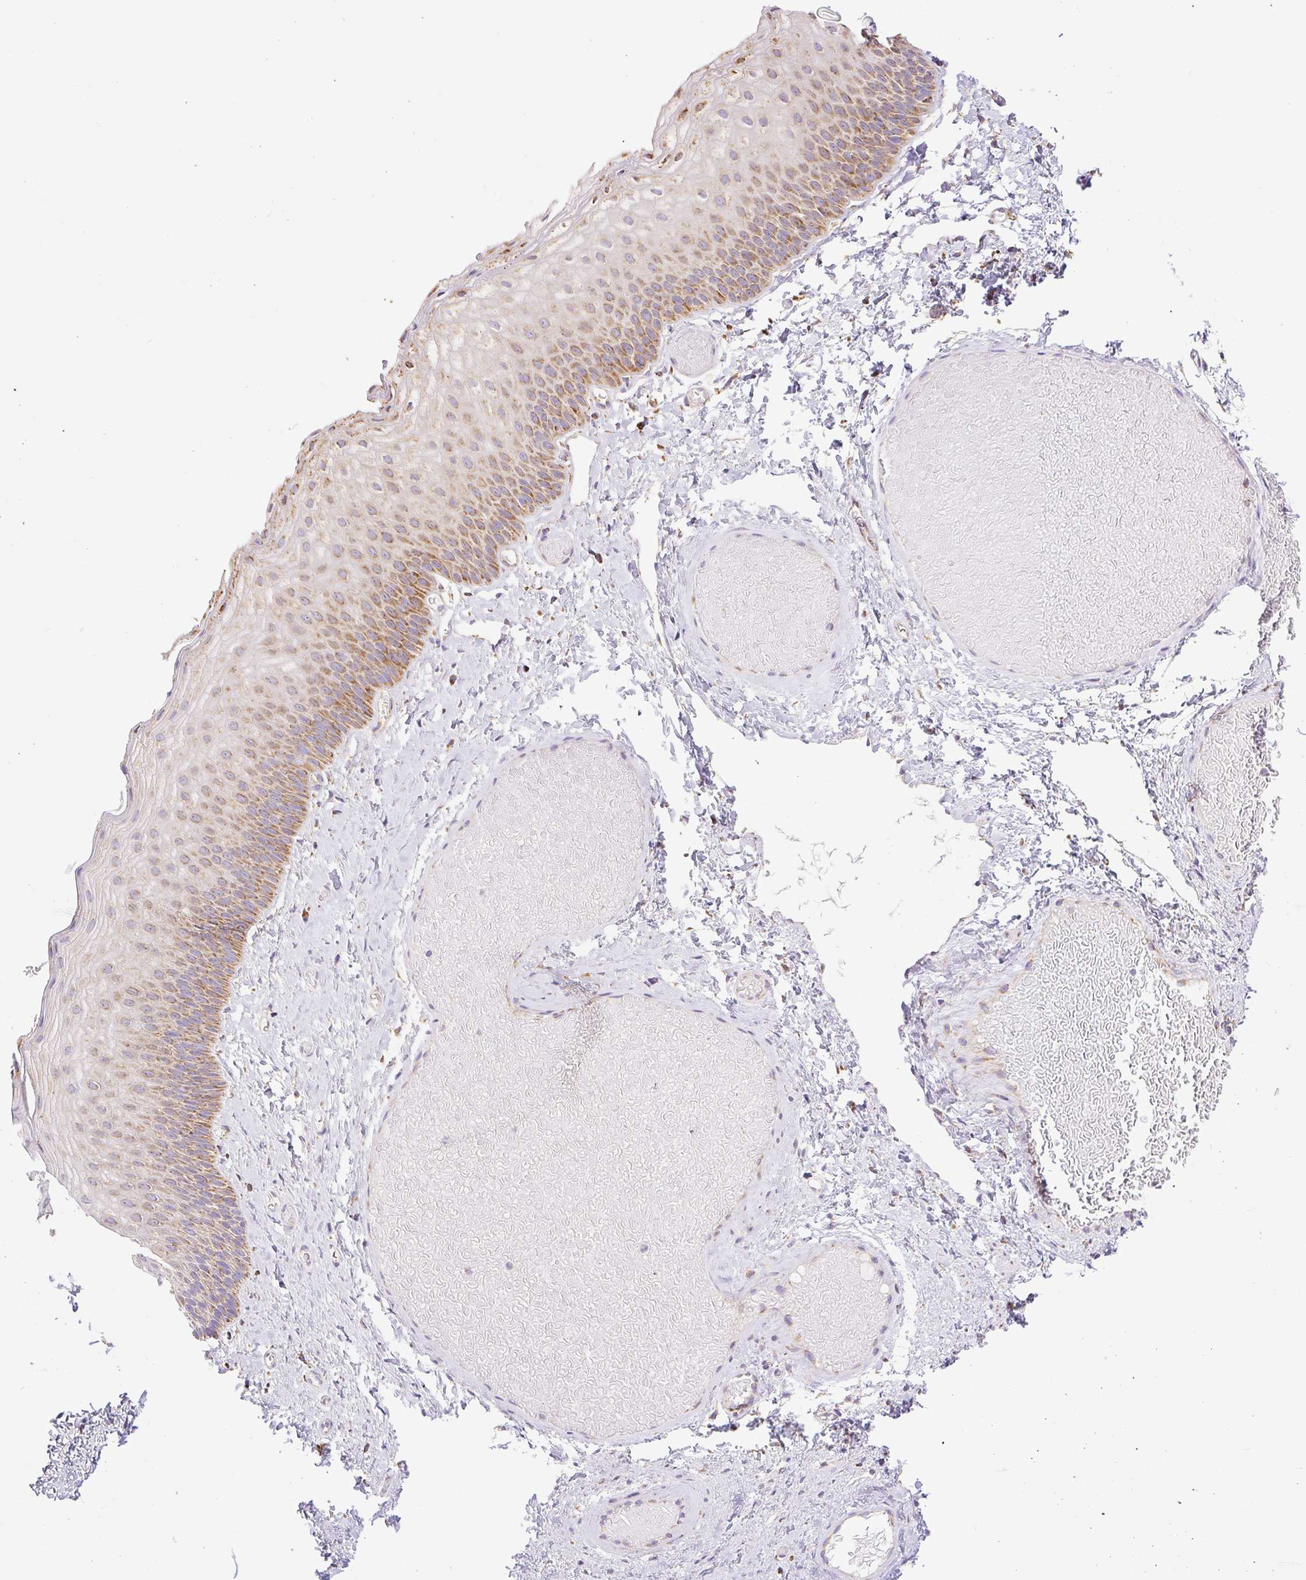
{"staining": {"intensity": "moderate", "quantity": ">75%", "location": "cytoplasmic/membranous"}, "tissue": "skin", "cell_type": "Epidermal cells", "image_type": "normal", "snomed": [{"axis": "morphology", "description": "Normal tissue, NOS"}, {"axis": "topography", "description": "Anal"}], "caption": "Protein staining of normal skin displays moderate cytoplasmic/membranous positivity in approximately >75% of epidermal cells. Immunohistochemistry stains the protein in brown and the nuclei are stained blue.", "gene": "DAAM2", "patient": {"sex": "female", "age": 40}}